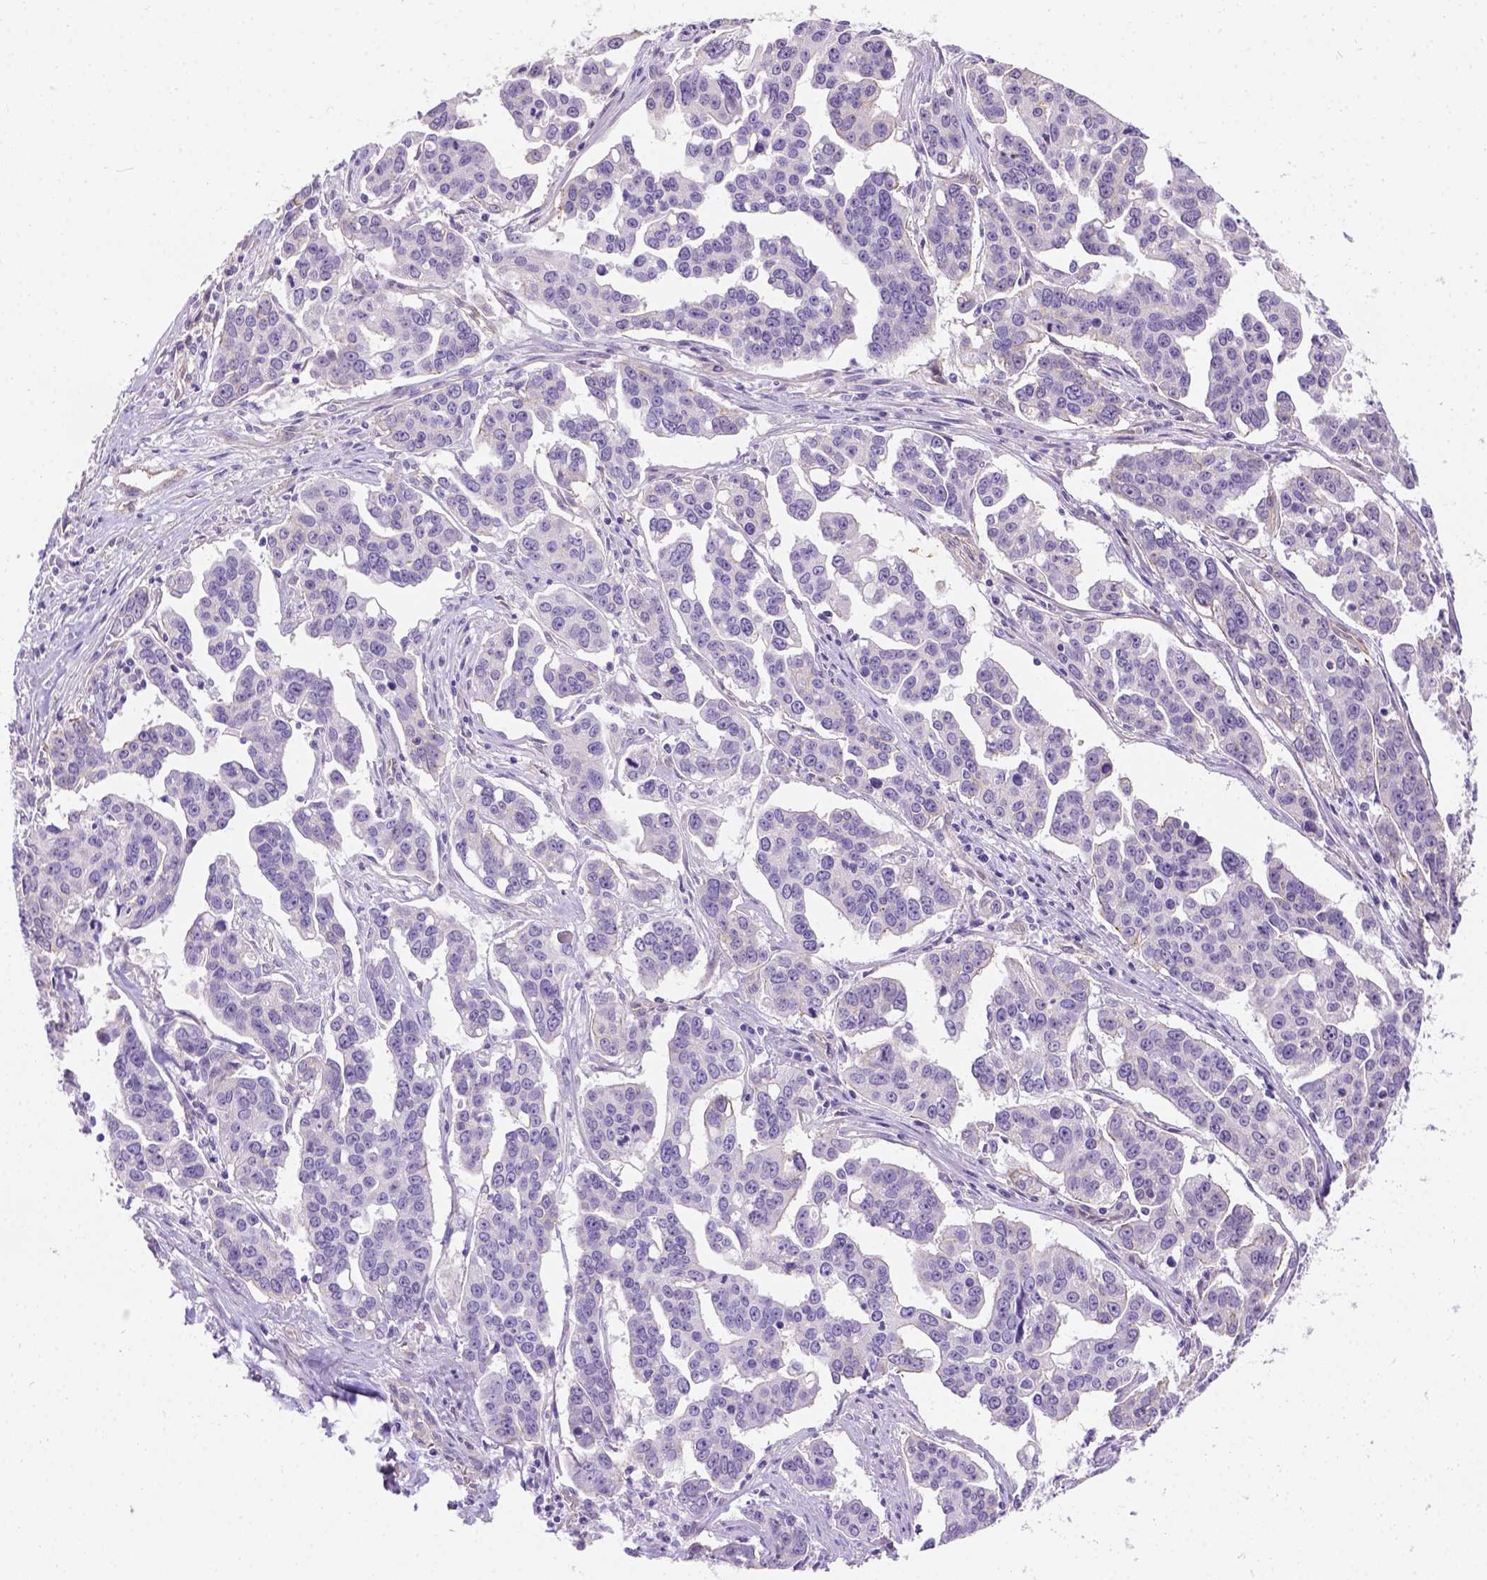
{"staining": {"intensity": "negative", "quantity": "none", "location": "none"}, "tissue": "ovarian cancer", "cell_type": "Tumor cells", "image_type": "cancer", "snomed": [{"axis": "morphology", "description": "Carcinoma, endometroid"}, {"axis": "topography", "description": "Ovary"}], "caption": "Immunohistochemical staining of ovarian cancer (endometroid carcinoma) reveals no significant staining in tumor cells.", "gene": "PHF7", "patient": {"sex": "female", "age": 78}}